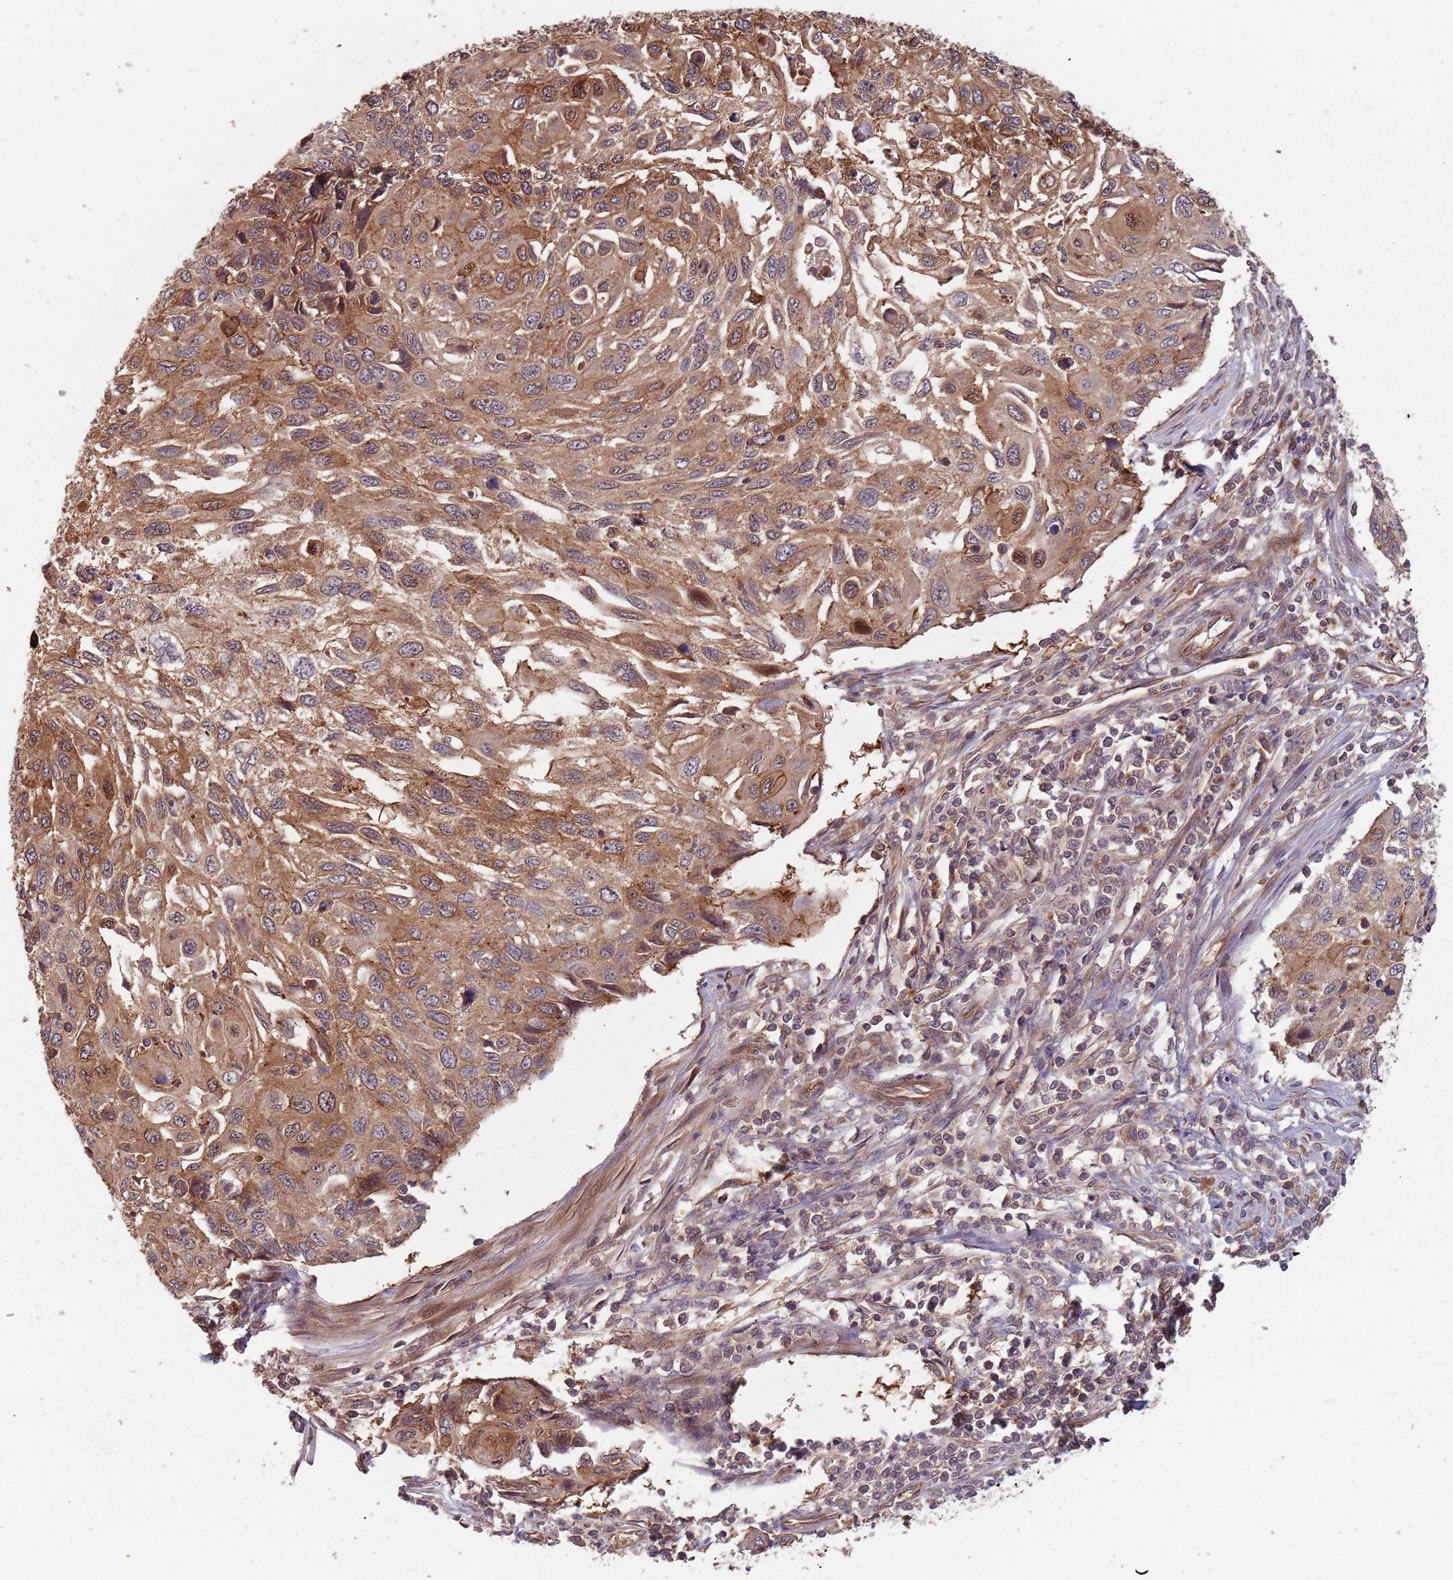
{"staining": {"intensity": "moderate", "quantity": ">75%", "location": "cytoplasmic/membranous"}, "tissue": "cervical cancer", "cell_type": "Tumor cells", "image_type": "cancer", "snomed": [{"axis": "morphology", "description": "Squamous cell carcinoma, NOS"}, {"axis": "topography", "description": "Cervix"}], "caption": "A micrograph of cervical cancer stained for a protein reveals moderate cytoplasmic/membranous brown staining in tumor cells.", "gene": "C3orf14", "patient": {"sex": "female", "age": 70}}